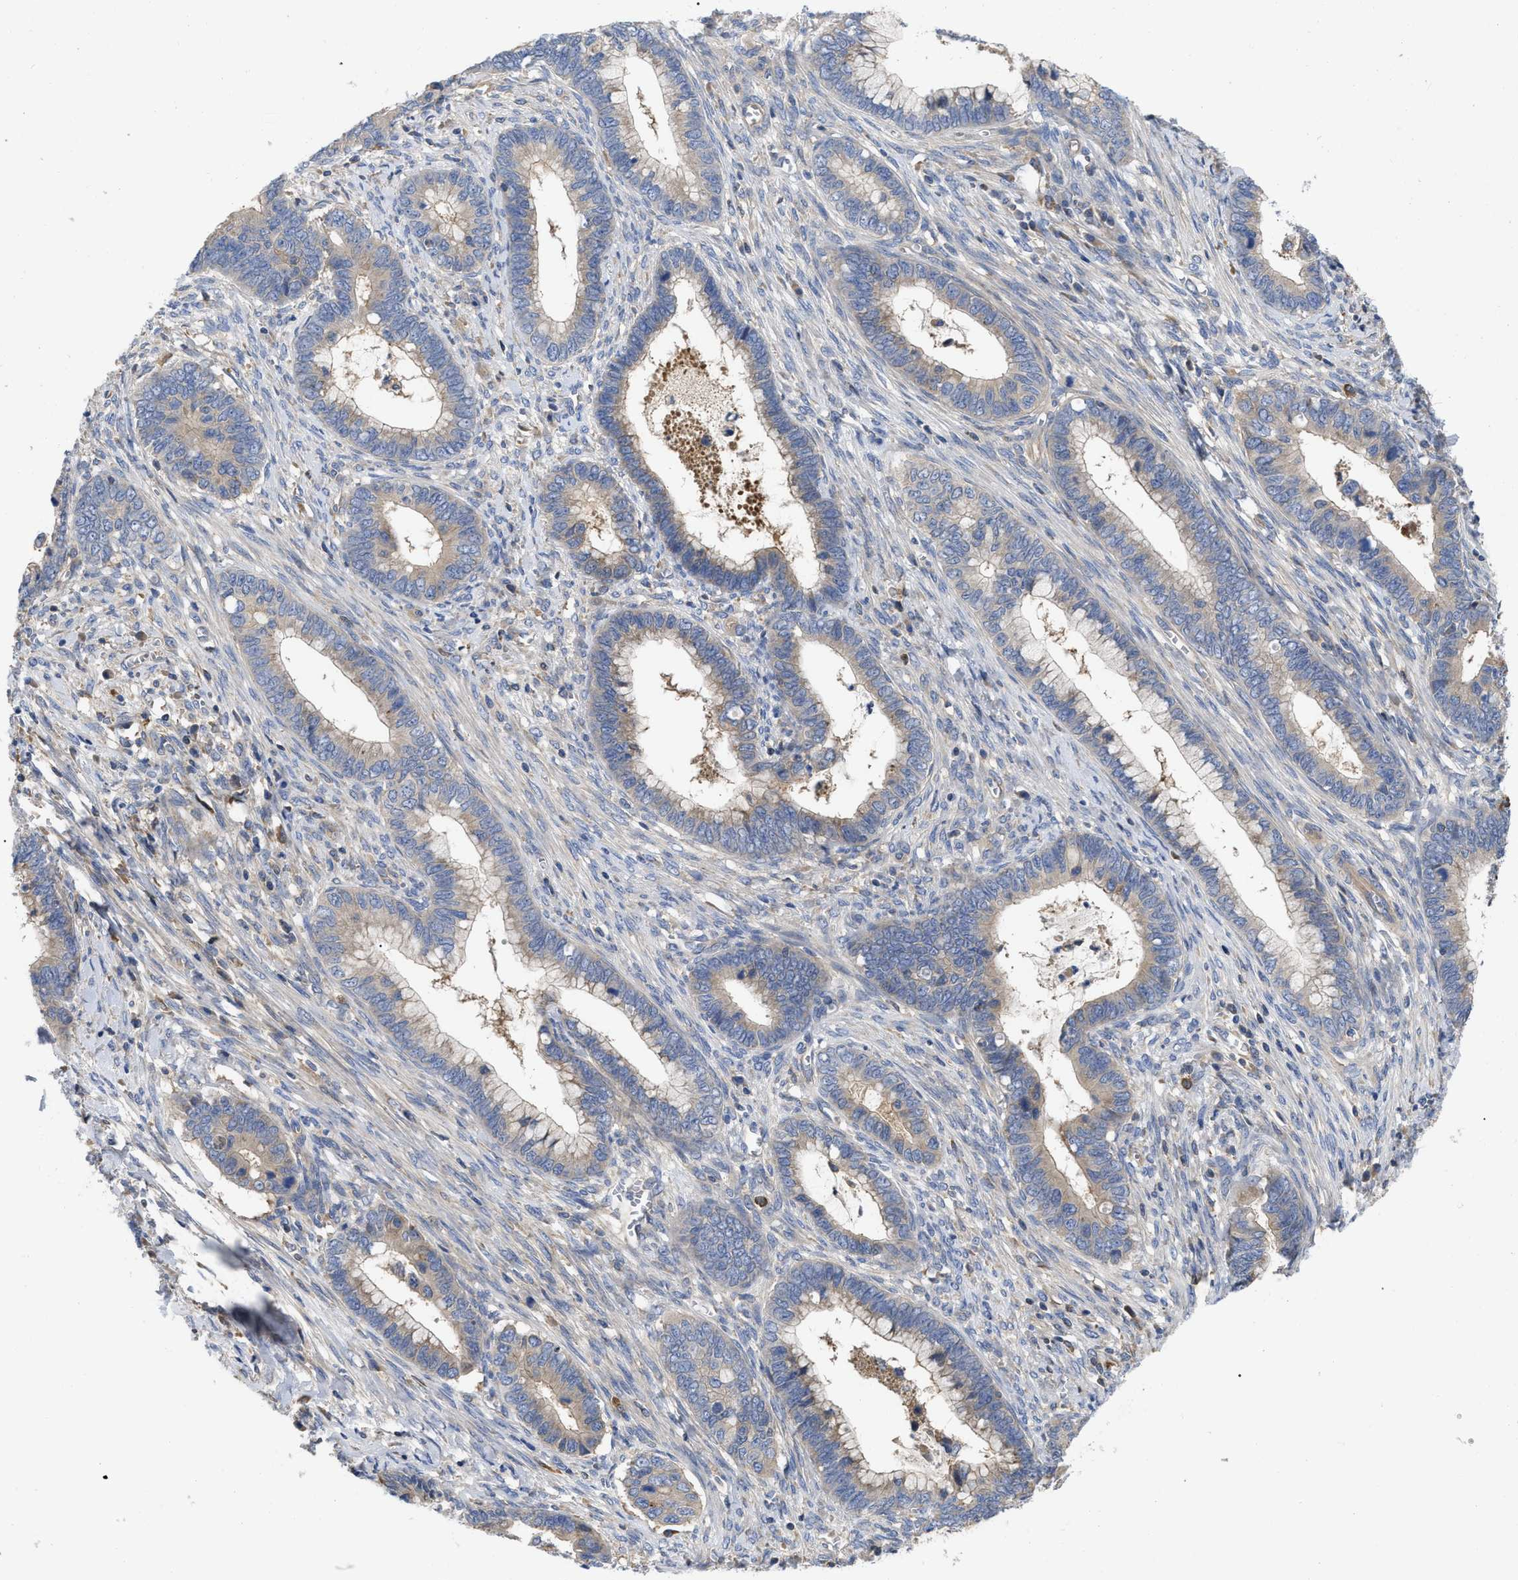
{"staining": {"intensity": "weak", "quantity": "<25%", "location": "cytoplasmic/membranous"}, "tissue": "cervical cancer", "cell_type": "Tumor cells", "image_type": "cancer", "snomed": [{"axis": "morphology", "description": "Adenocarcinoma, NOS"}, {"axis": "topography", "description": "Cervix"}], "caption": "The immunohistochemistry photomicrograph has no significant staining in tumor cells of adenocarcinoma (cervical) tissue.", "gene": "RAP1GDS1", "patient": {"sex": "female", "age": 44}}